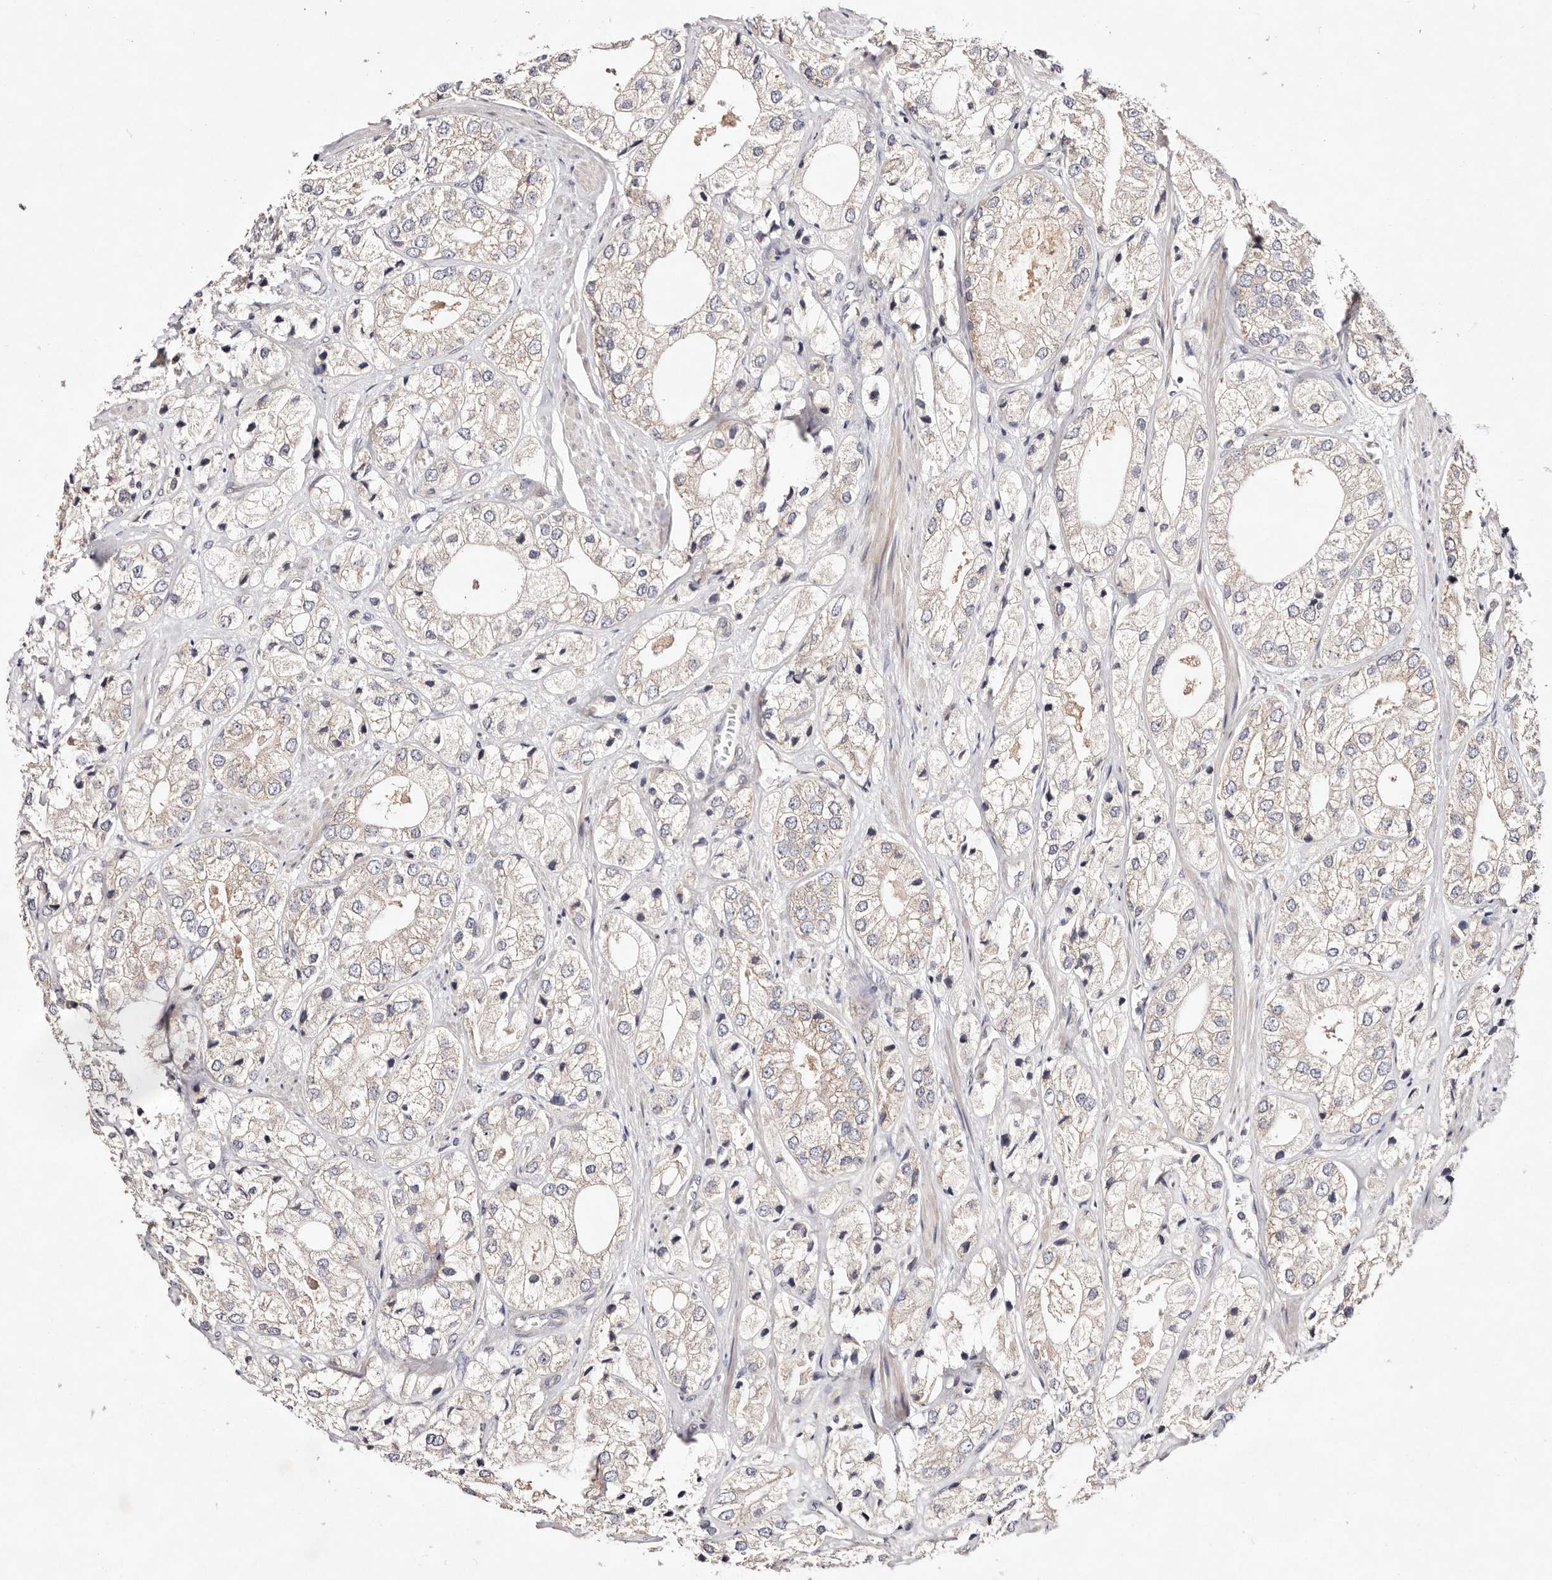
{"staining": {"intensity": "weak", "quantity": "<25%", "location": "cytoplasmic/membranous"}, "tissue": "prostate cancer", "cell_type": "Tumor cells", "image_type": "cancer", "snomed": [{"axis": "morphology", "description": "Adenocarcinoma, High grade"}, {"axis": "topography", "description": "Prostate"}], "caption": "Immunohistochemistry micrograph of human prostate adenocarcinoma (high-grade) stained for a protein (brown), which reveals no expression in tumor cells. (DAB IHC, high magnification).", "gene": "TSC2", "patient": {"sex": "male", "age": 50}}